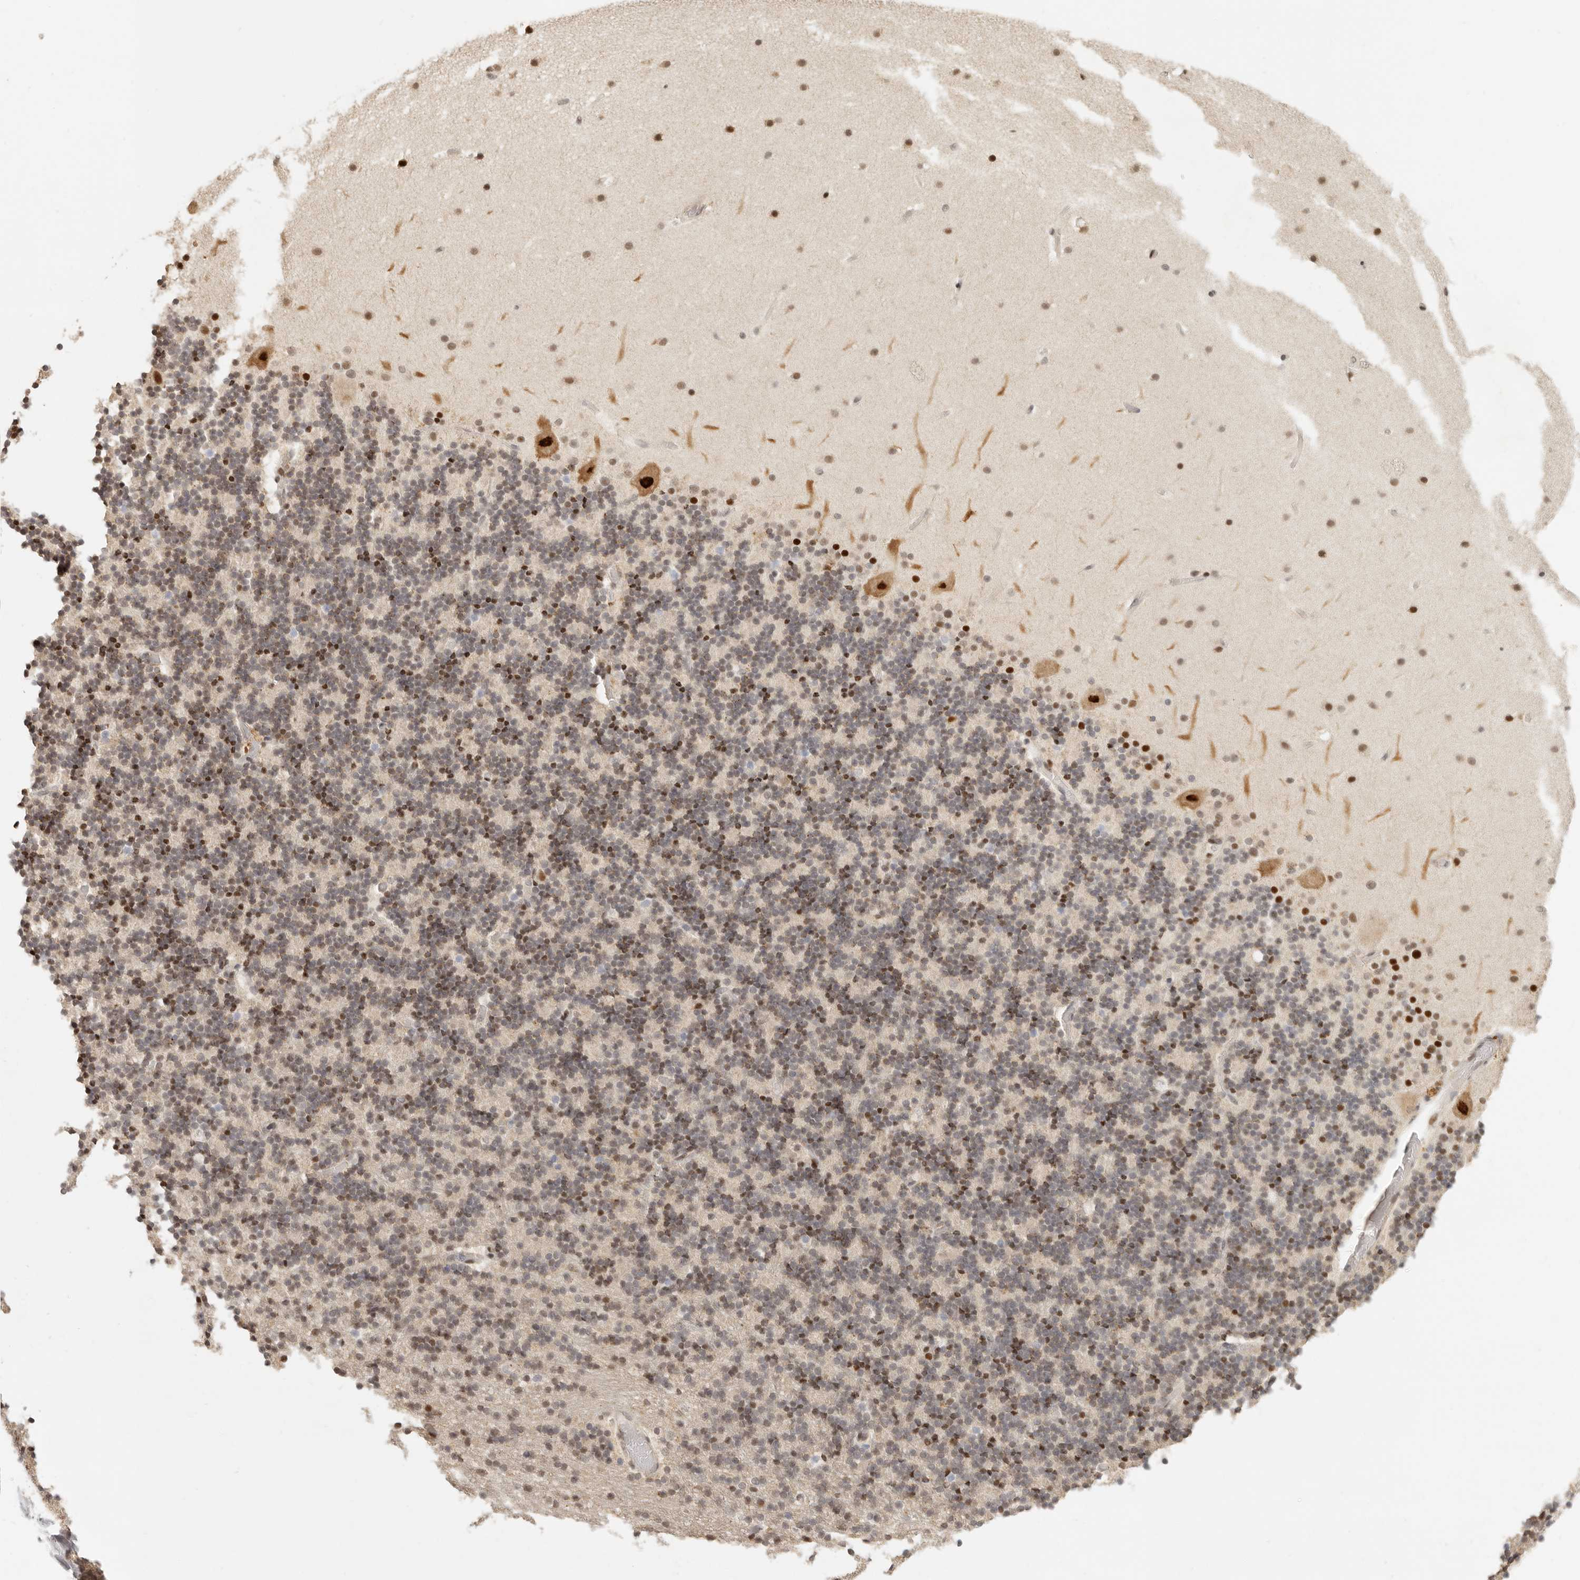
{"staining": {"intensity": "moderate", "quantity": "25%-75%", "location": "nuclear"}, "tissue": "cerebellum", "cell_type": "Cells in granular layer", "image_type": "normal", "snomed": [{"axis": "morphology", "description": "Normal tissue, NOS"}, {"axis": "topography", "description": "Cerebellum"}], "caption": "This histopathology image reveals immunohistochemistry staining of benign human cerebellum, with medium moderate nuclear staining in approximately 25%-75% of cells in granular layer.", "gene": "GPBP1L1", "patient": {"sex": "male", "age": 57}}